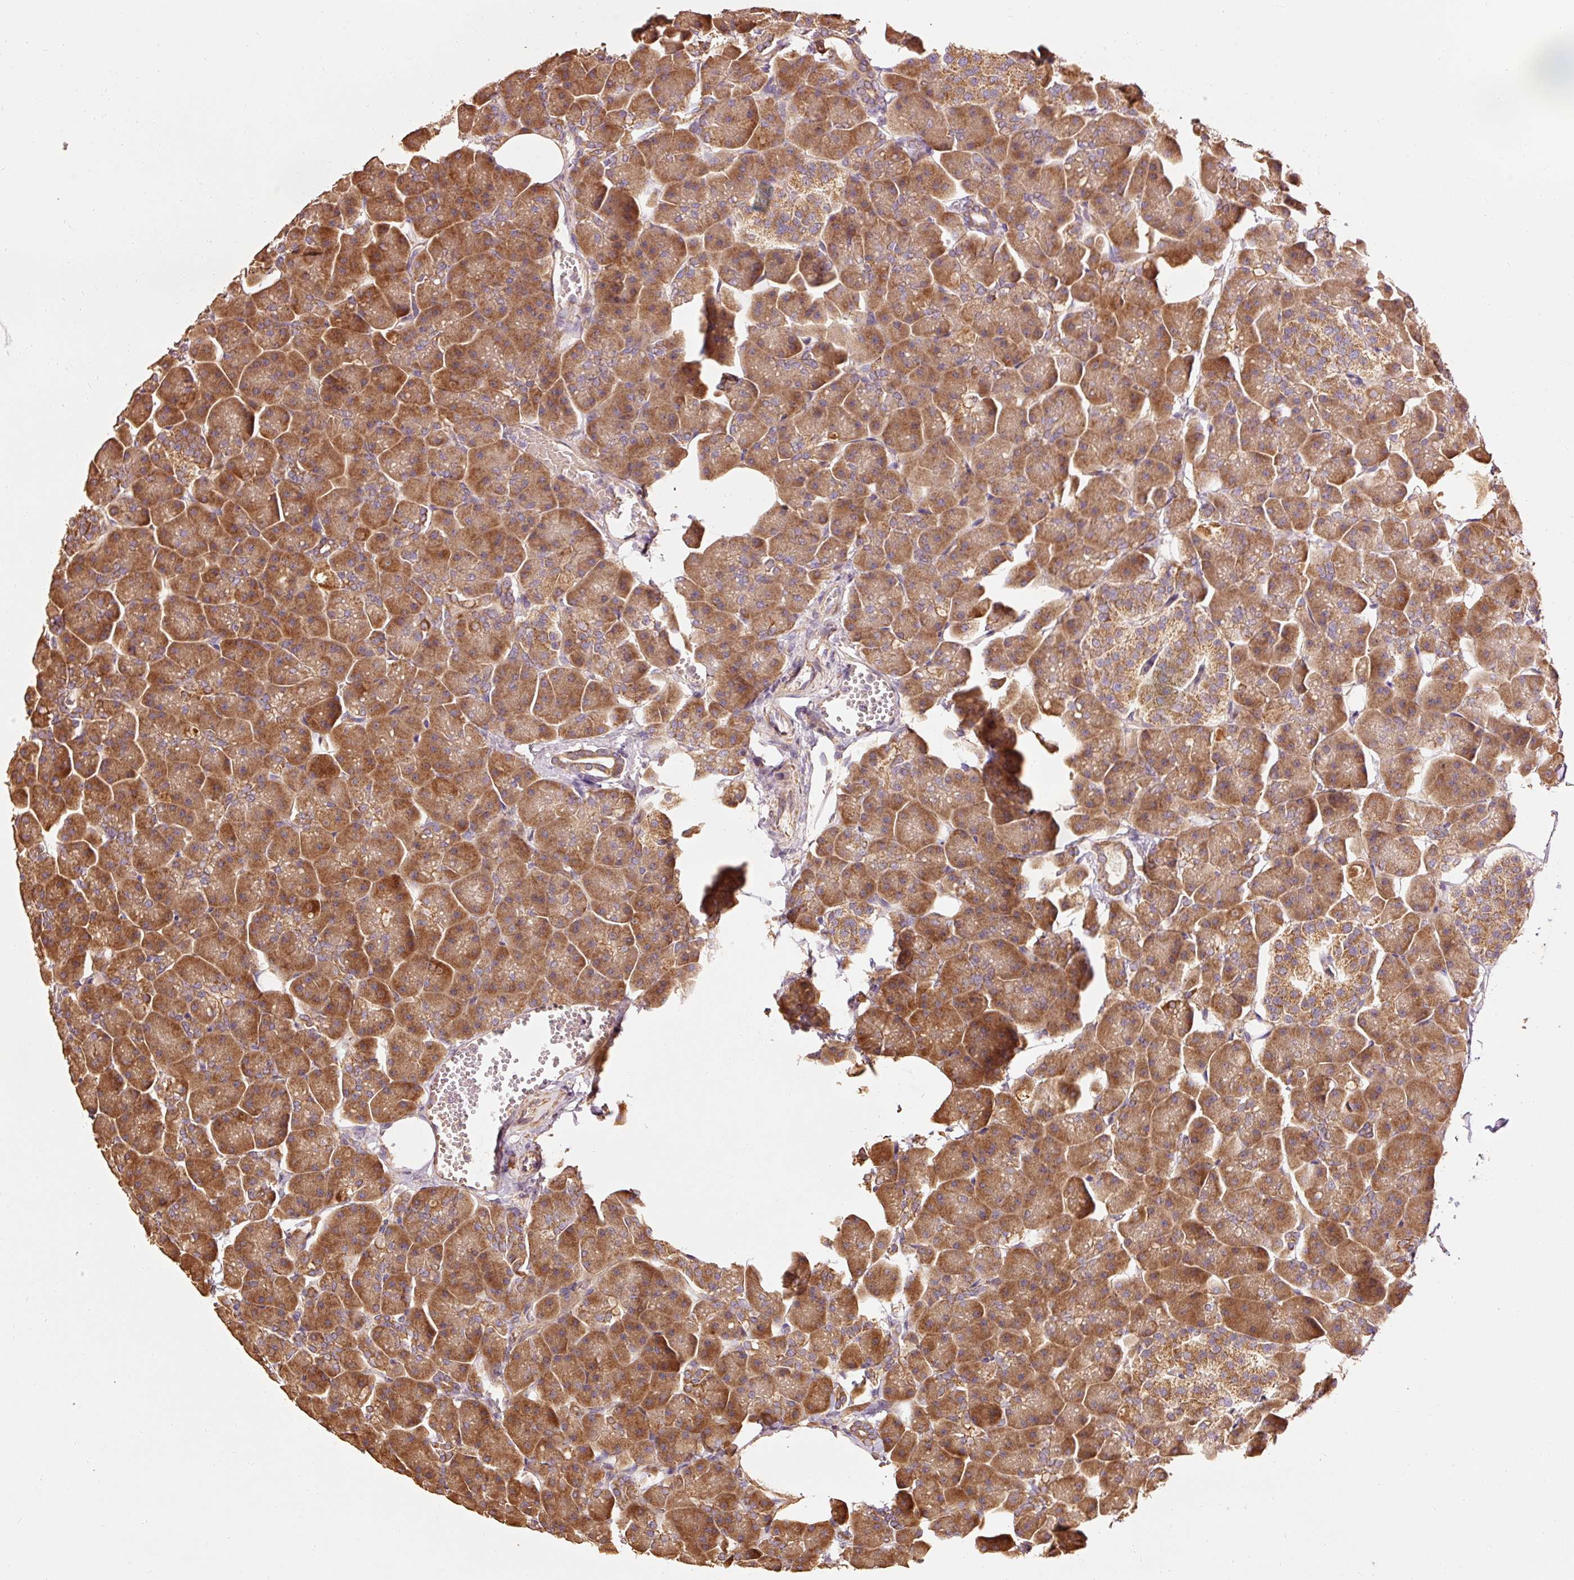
{"staining": {"intensity": "strong", "quantity": ">75%", "location": "cytoplasmic/membranous"}, "tissue": "pancreas", "cell_type": "Exocrine glandular cells", "image_type": "normal", "snomed": [{"axis": "morphology", "description": "Normal tissue, NOS"}, {"axis": "topography", "description": "Pancreas"}], "caption": "Approximately >75% of exocrine glandular cells in normal pancreas display strong cytoplasmic/membranous protein positivity as visualized by brown immunohistochemical staining.", "gene": "EFHC1", "patient": {"sex": "male", "age": 35}}